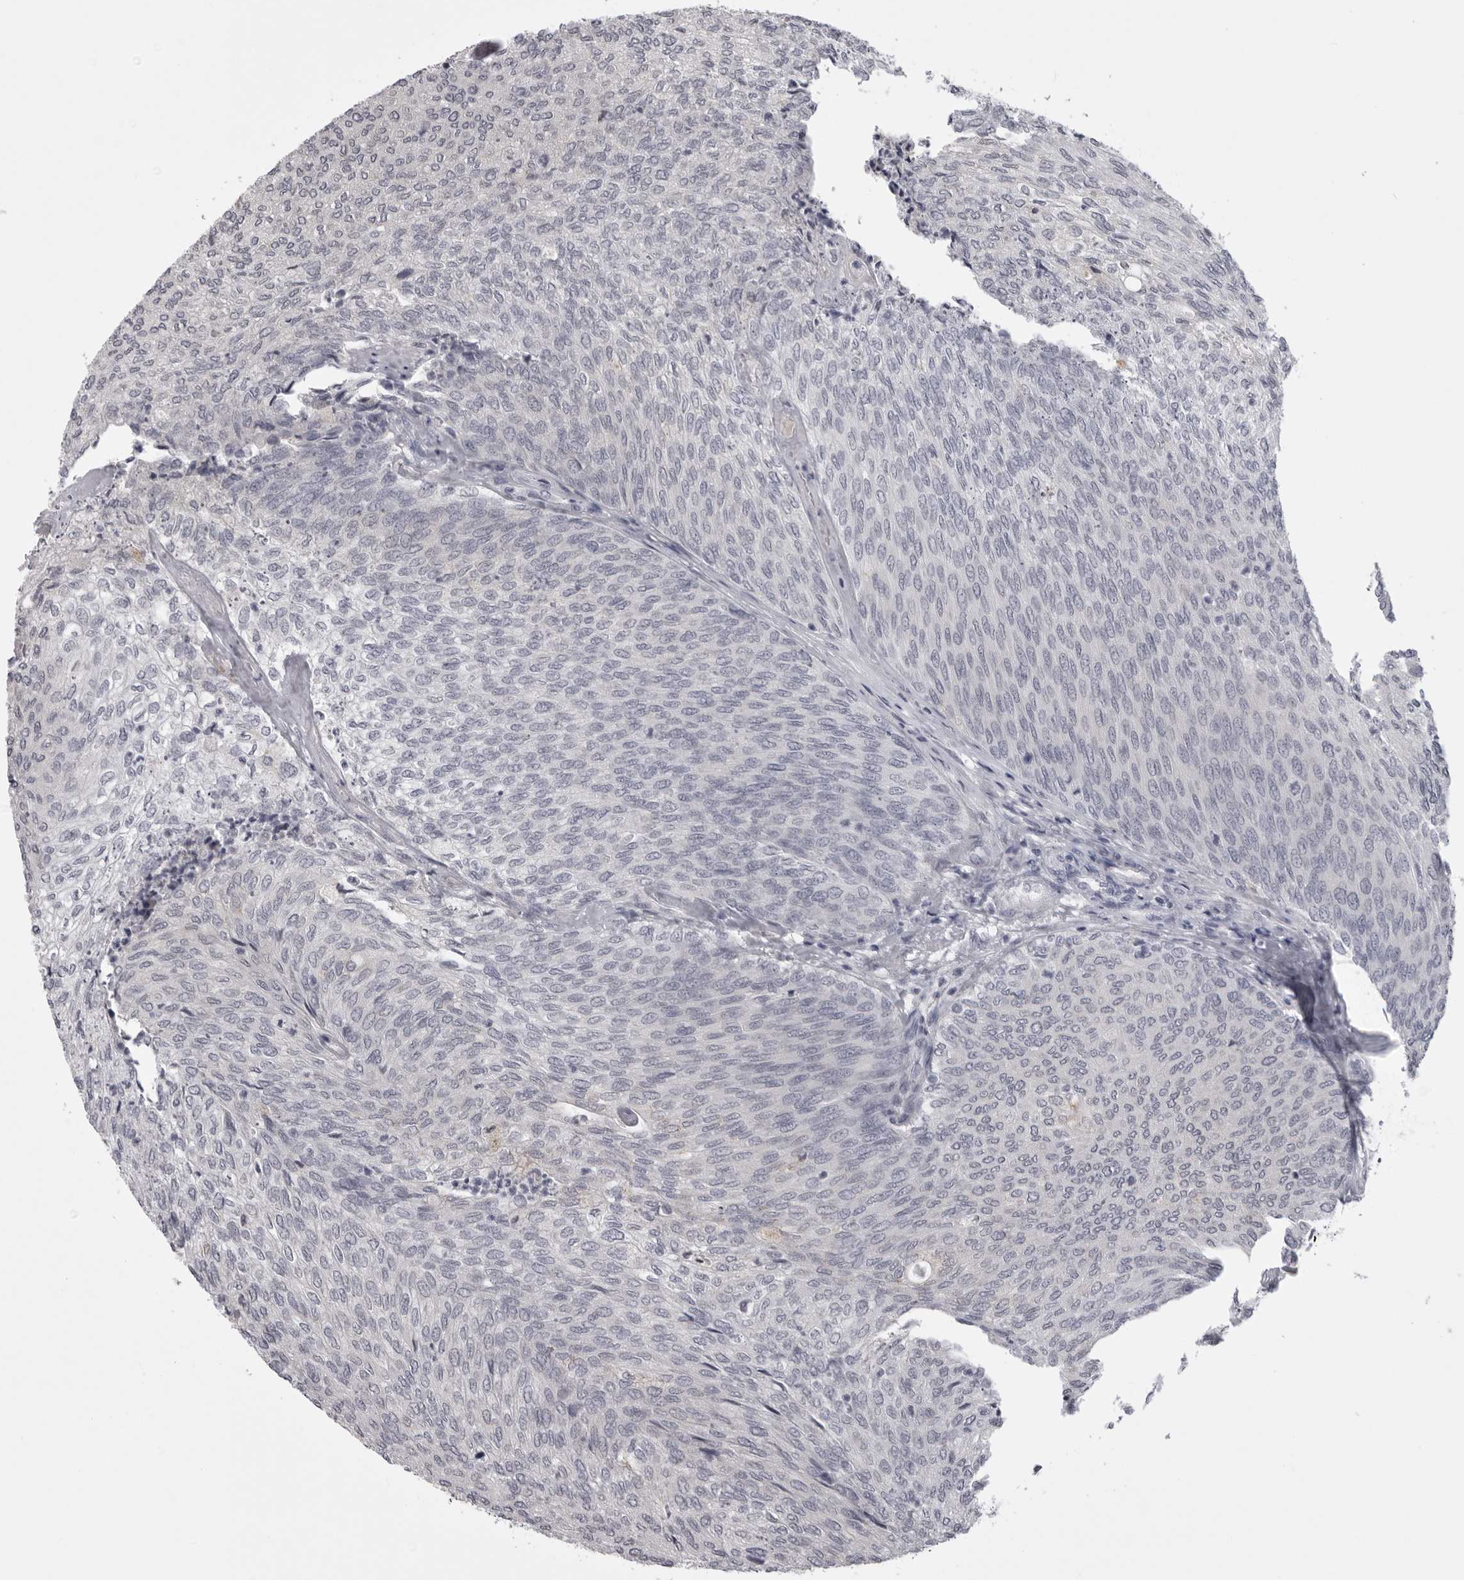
{"staining": {"intensity": "negative", "quantity": "none", "location": "none"}, "tissue": "urothelial cancer", "cell_type": "Tumor cells", "image_type": "cancer", "snomed": [{"axis": "morphology", "description": "Urothelial carcinoma, Low grade"}, {"axis": "topography", "description": "Urinary bladder"}], "caption": "Immunohistochemistry (IHC) histopathology image of urothelial carcinoma (low-grade) stained for a protein (brown), which demonstrates no expression in tumor cells. The staining was performed using DAB to visualize the protein expression in brown, while the nuclei were stained in blue with hematoxylin (Magnification: 20x).", "gene": "NCEH1", "patient": {"sex": "female", "age": 79}}